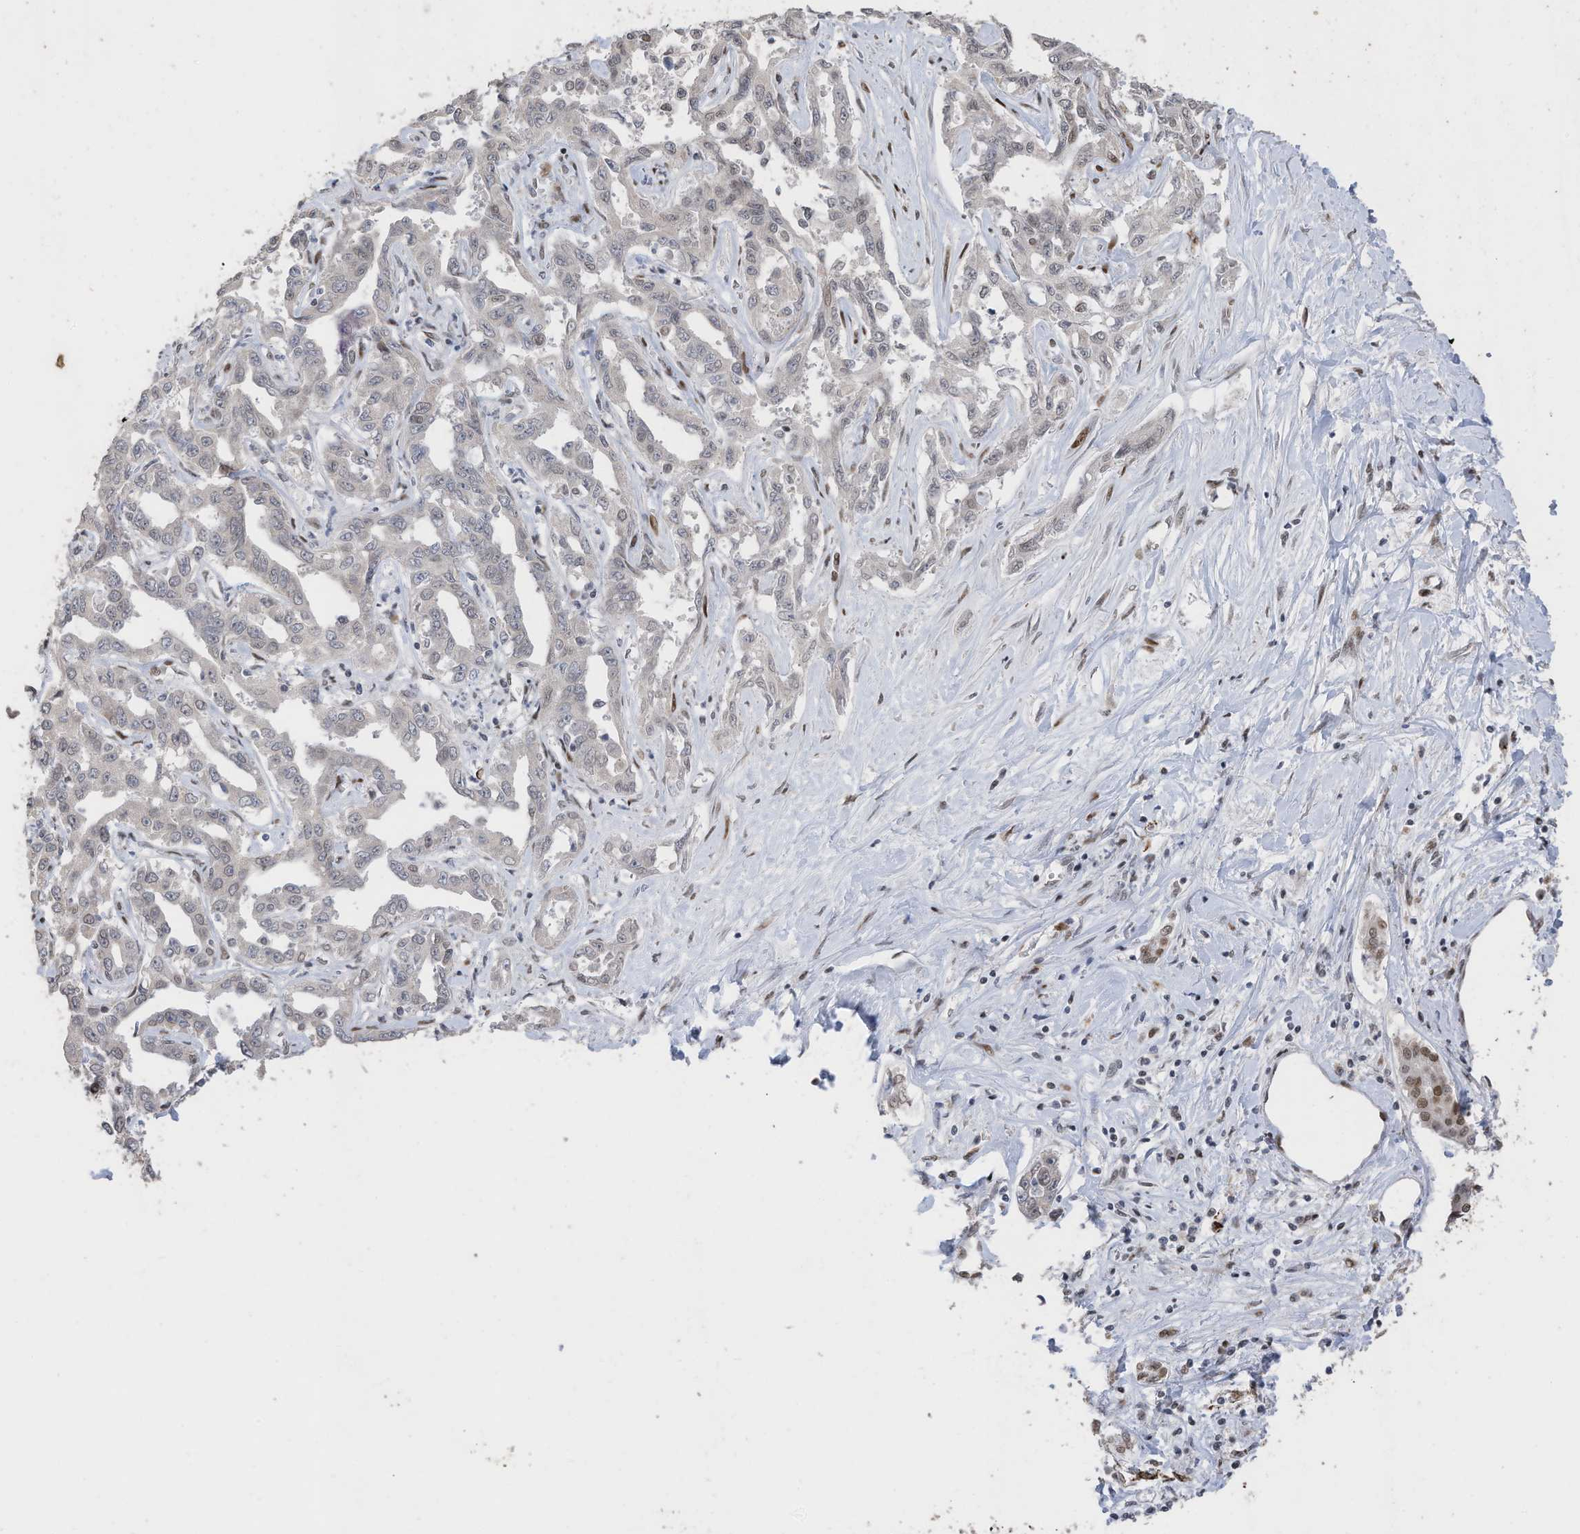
{"staining": {"intensity": "negative", "quantity": "none", "location": "none"}, "tissue": "liver cancer", "cell_type": "Tumor cells", "image_type": "cancer", "snomed": [{"axis": "morphology", "description": "Cholangiocarcinoma"}, {"axis": "topography", "description": "Liver"}], "caption": "DAB (3,3'-diaminobenzidine) immunohistochemical staining of human liver cancer reveals no significant expression in tumor cells.", "gene": "RABL3", "patient": {"sex": "male", "age": 59}}